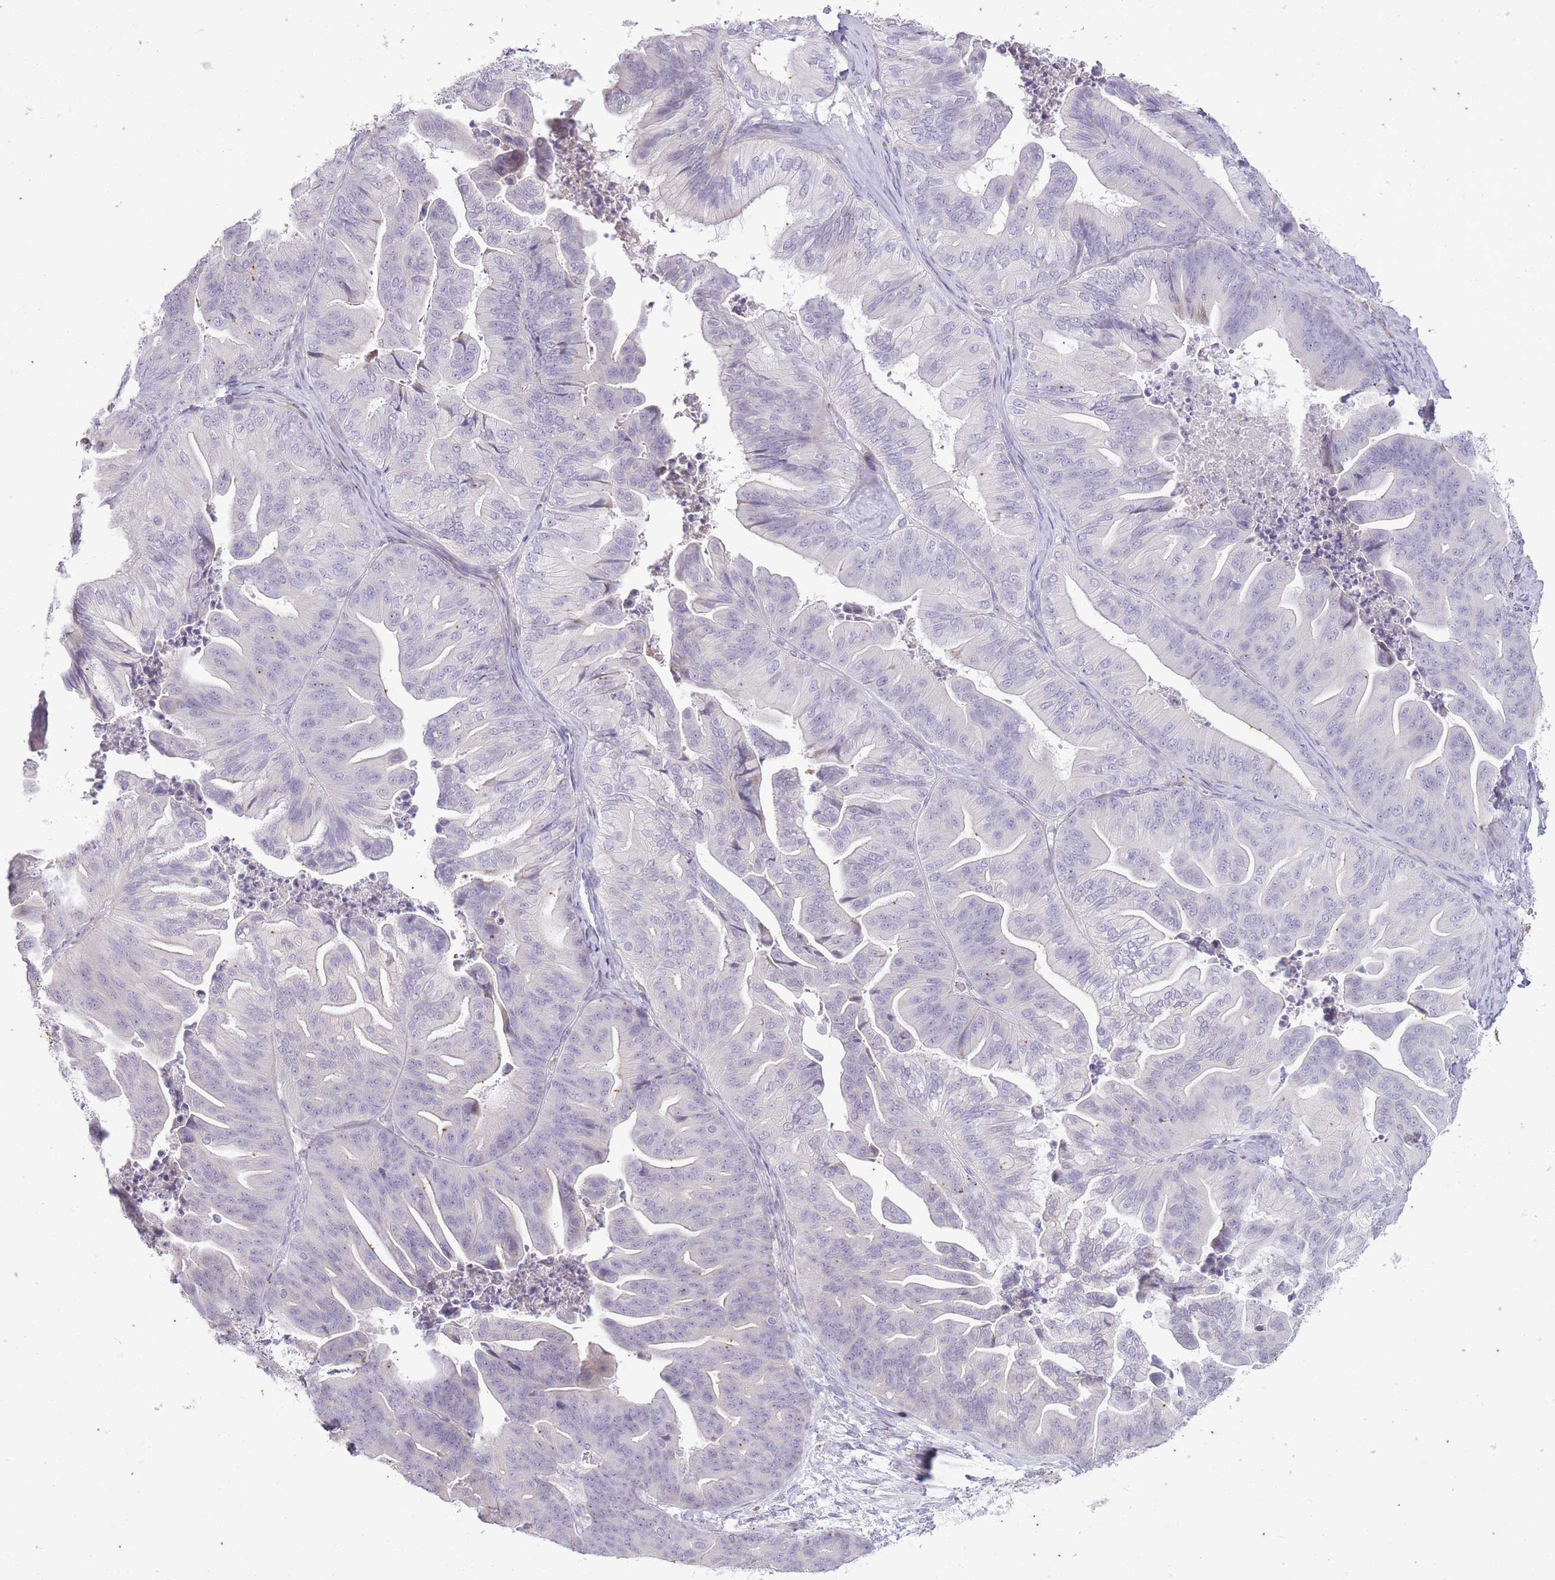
{"staining": {"intensity": "negative", "quantity": "none", "location": "none"}, "tissue": "ovarian cancer", "cell_type": "Tumor cells", "image_type": "cancer", "snomed": [{"axis": "morphology", "description": "Cystadenocarcinoma, mucinous, NOS"}, {"axis": "topography", "description": "Ovary"}], "caption": "An image of ovarian mucinous cystadenocarcinoma stained for a protein reveals no brown staining in tumor cells.", "gene": "CNTNAP3", "patient": {"sex": "female", "age": 67}}